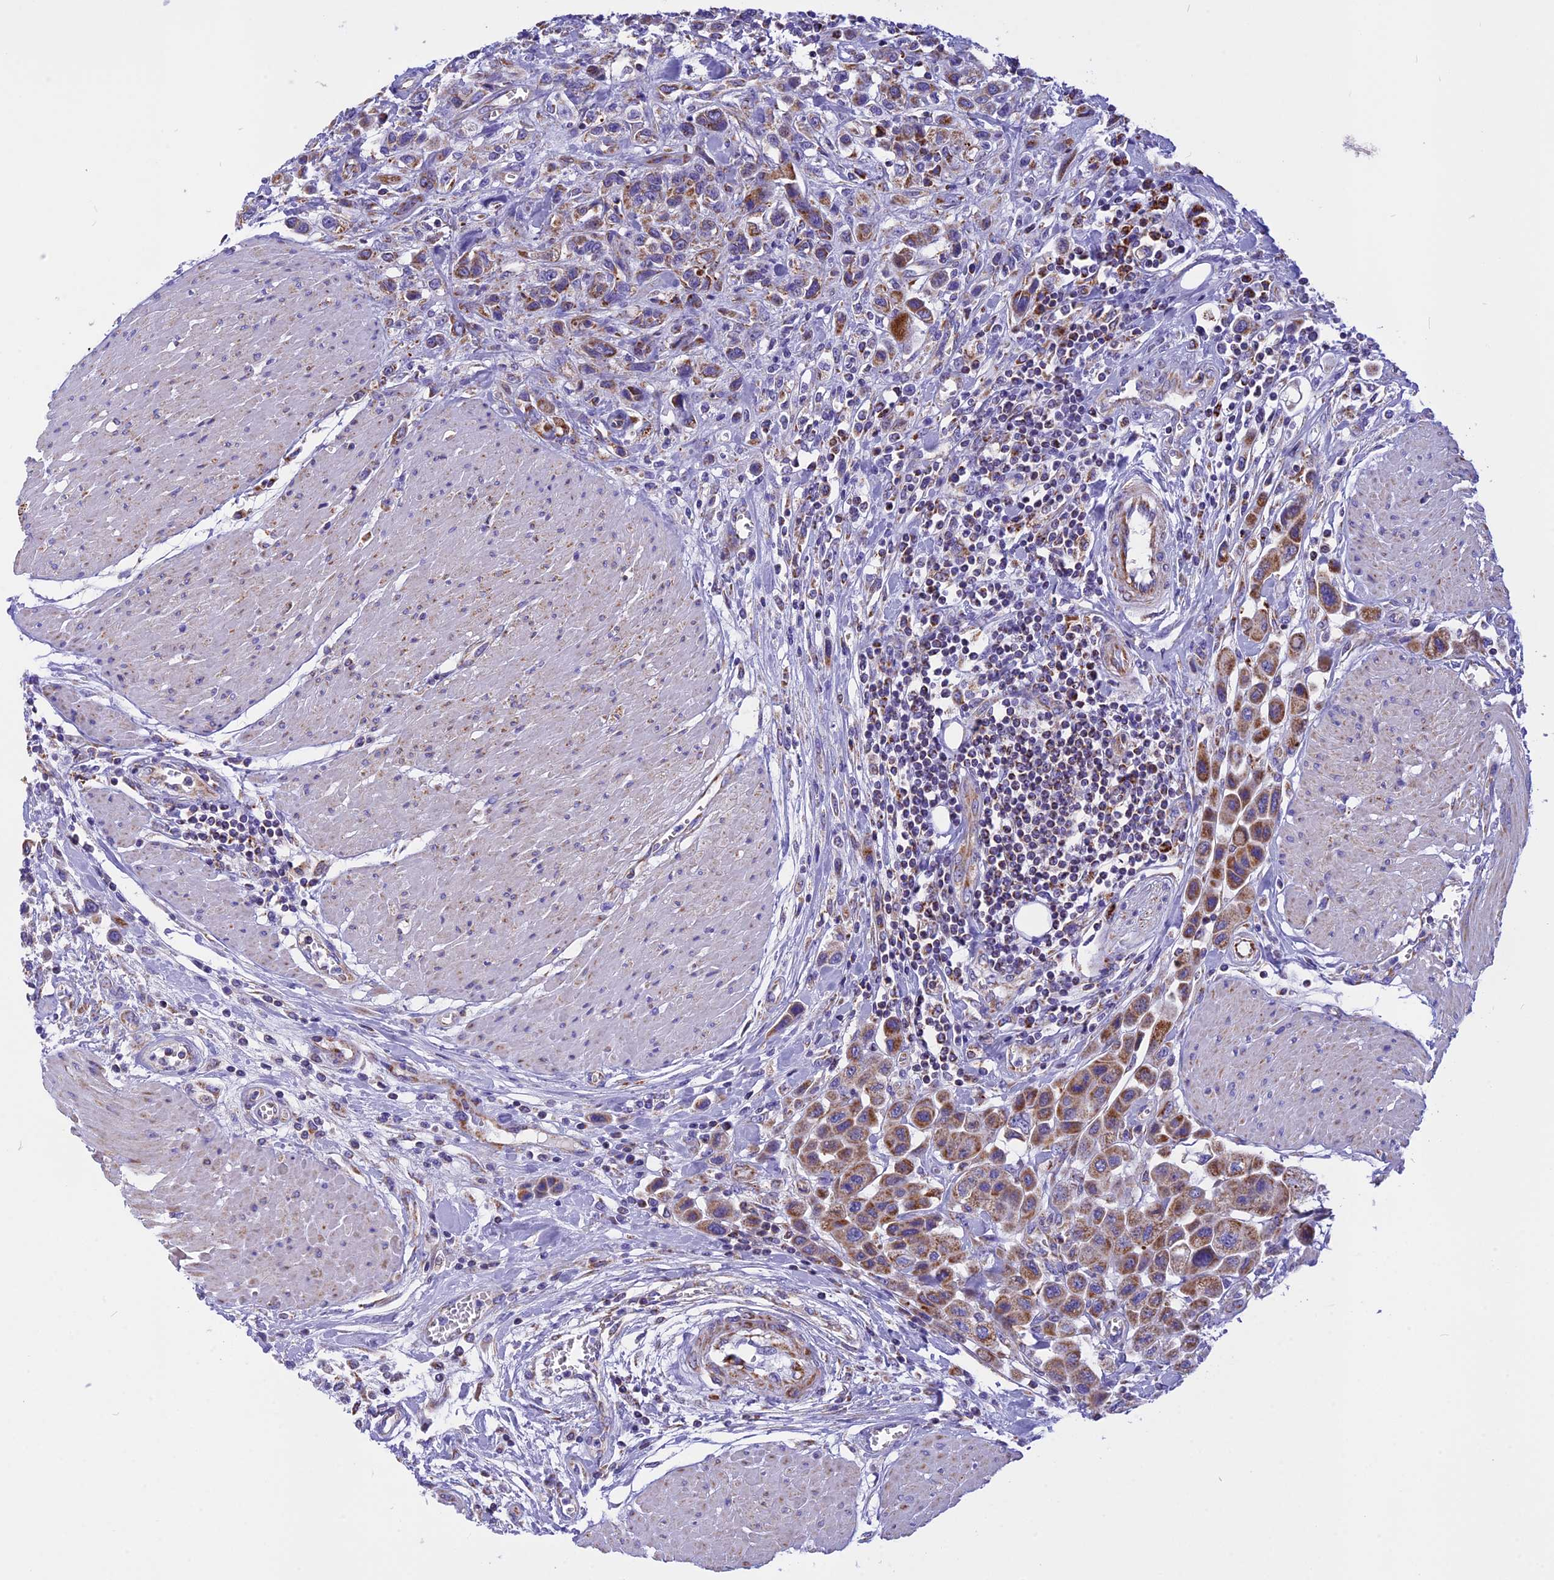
{"staining": {"intensity": "moderate", "quantity": ">75%", "location": "cytoplasmic/membranous"}, "tissue": "urothelial cancer", "cell_type": "Tumor cells", "image_type": "cancer", "snomed": [{"axis": "morphology", "description": "Urothelial carcinoma, High grade"}, {"axis": "topography", "description": "Urinary bladder"}], "caption": "This image reveals immunohistochemistry staining of human urothelial cancer, with medium moderate cytoplasmic/membranous staining in approximately >75% of tumor cells.", "gene": "VDAC2", "patient": {"sex": "male", "age": 50}}